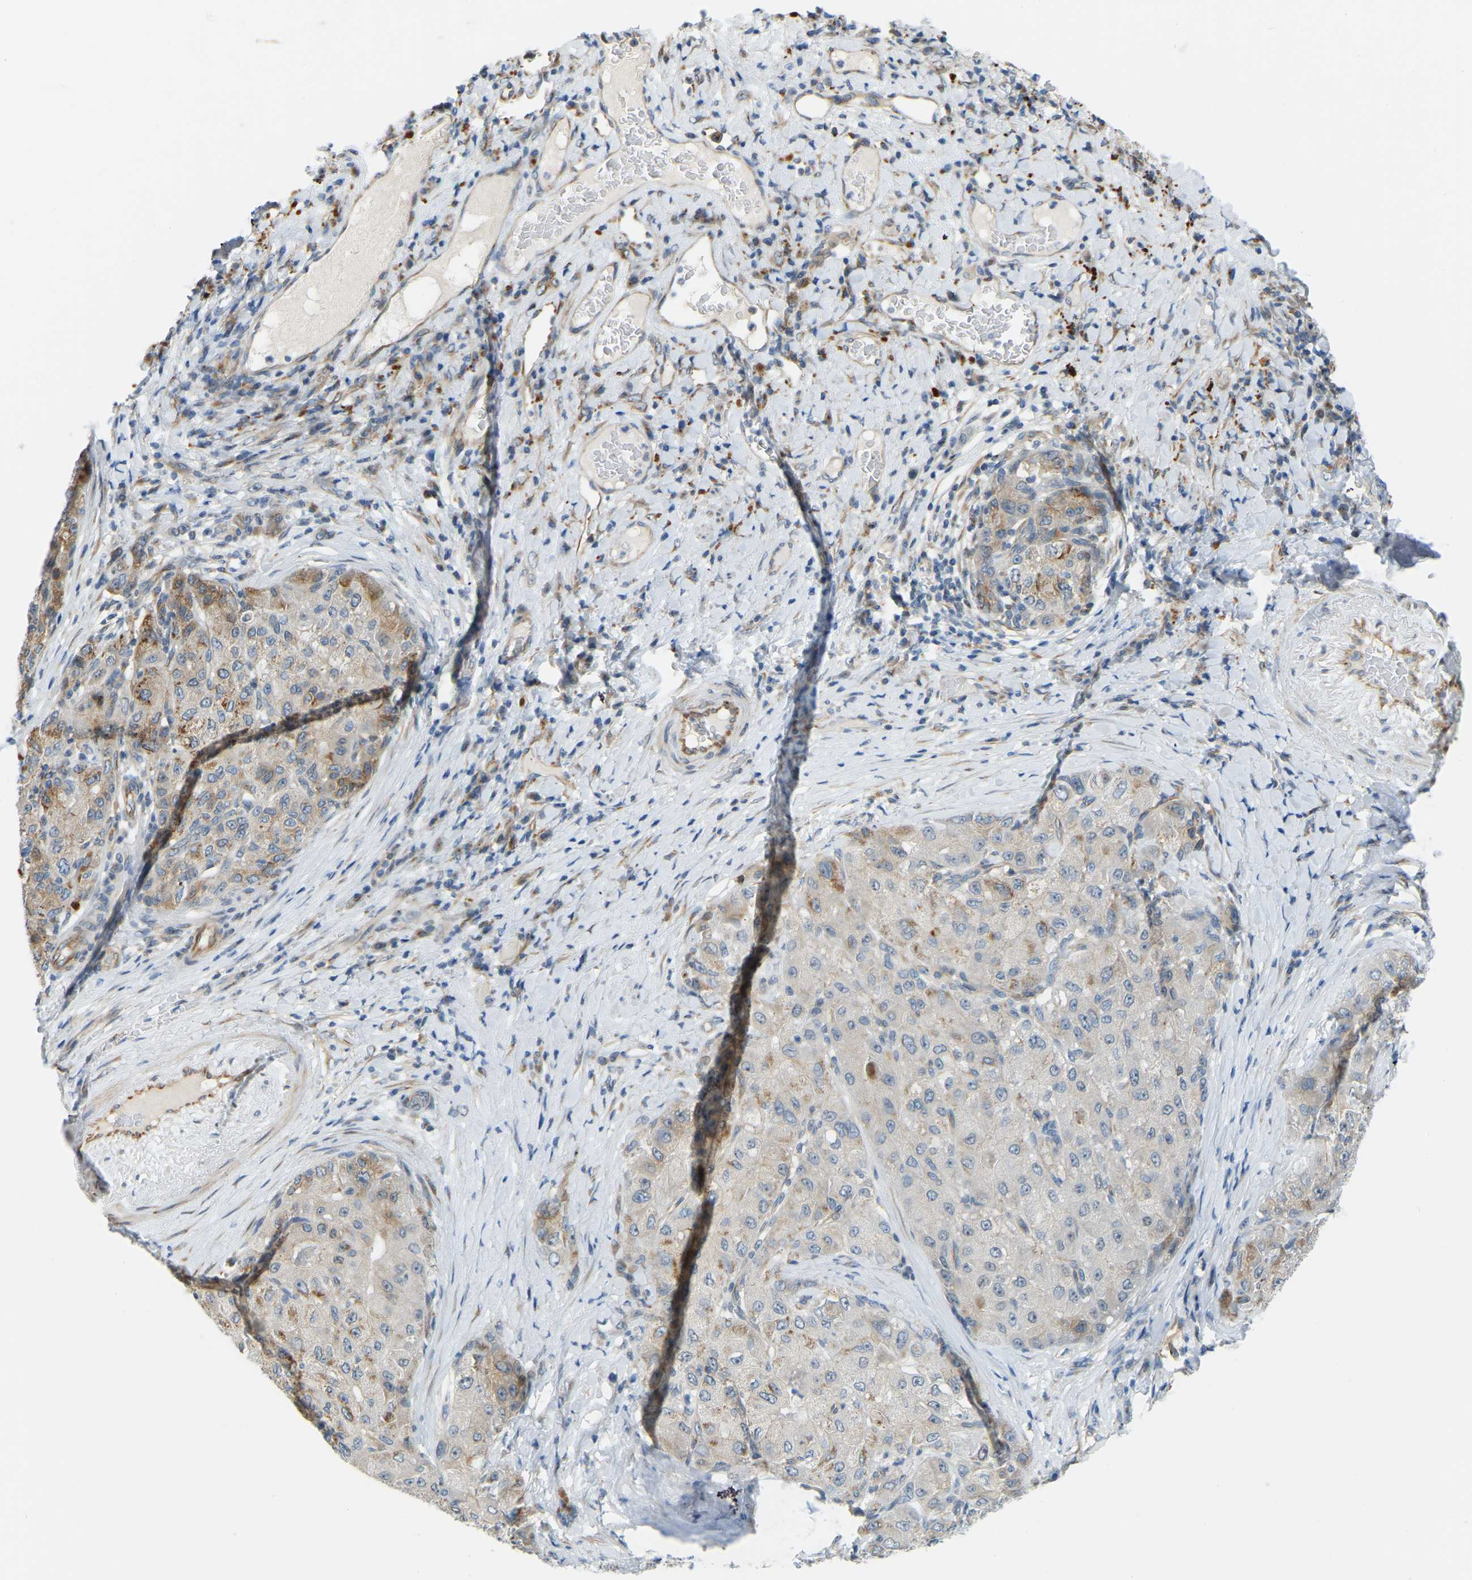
{"staining": {"intensity": "moderate", "quantity": "<25%", "location": "cytoplasmic/membranous"}, "tissue": "liver cancer", "cell_type": "Tumor cells", "image_type": "cancer", "snomed": [{"axis": "morphology", "description": "Cholangiocarcinoma"}, {"axis": "topography", "description": "Liver"}], "caption": "Immunohistochemistry (IHC) staining of liver cancer, which demonstrates low levels of moderate cytoplasmic/membranous expression in about <25% of tumor cells indicating moderate cytoplasmic/membranous protein positivity. The staining was performed using DAB (3,3'-diaminobenzidine) (brown) for protein detection and nuclei were counterstained in hematoxylin (blue).", "gene": "NME8", "patient": {"sex": "male", "age": 50}}